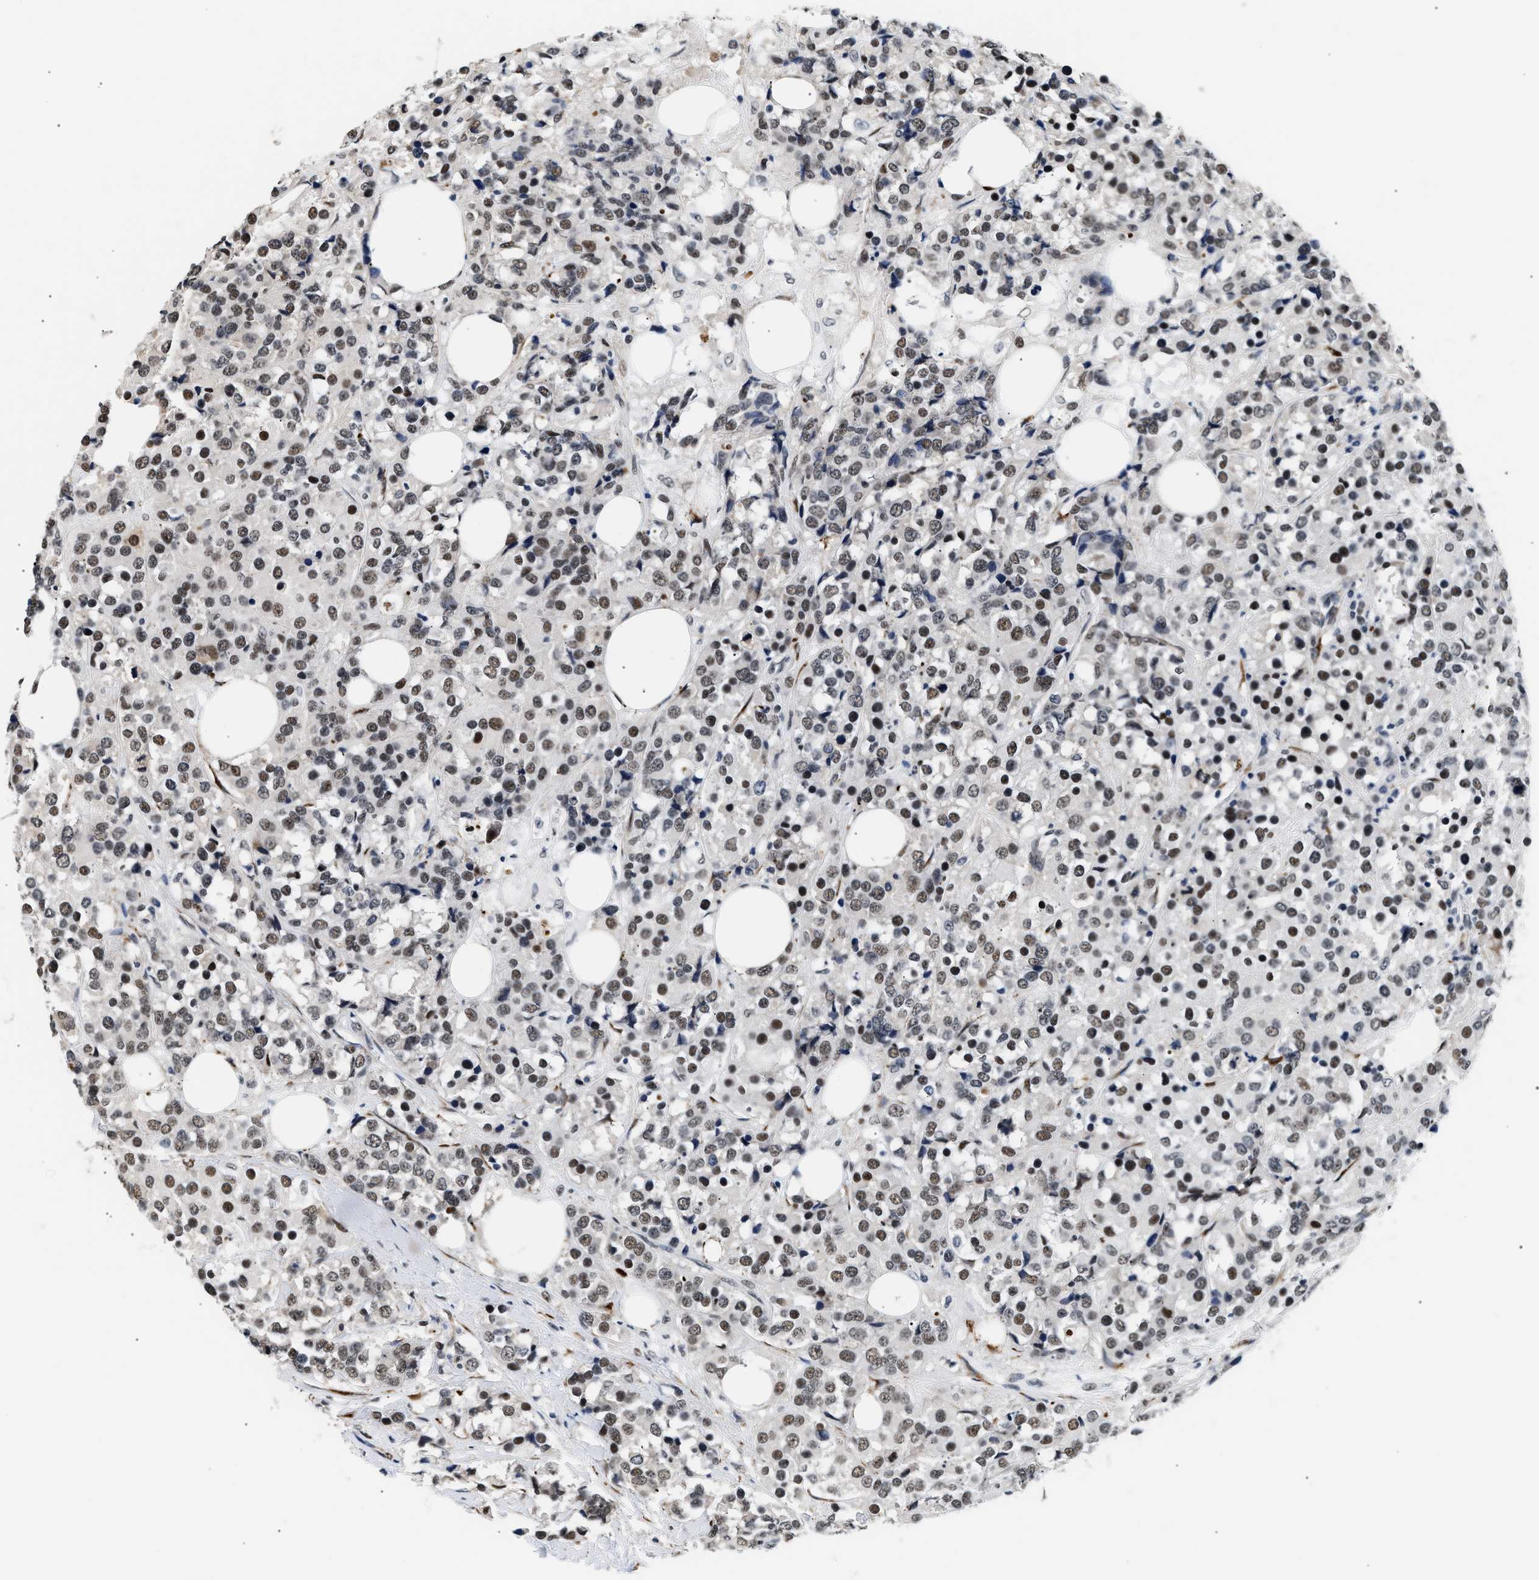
{"staining": {"intensity": "moderate", "quantity": "25%-75%", "location": "nuclear"}, "tissue": "breast cancer", "cell_type": "Tumor cells", "image_type": "cancer", "snomed": [{"axis": "morphology", "description": "Lobular carcinoma"}, {"axis": "topography", "description": "Breast"}], "caption": "IHC of human lobular carcinoma (breast) demonstrates medium levels of moderate nuclear expression in approximately 25%-75% of tumor cells.", "gene": "THOC1", "patient": {"sex": "female", "age": 59}}